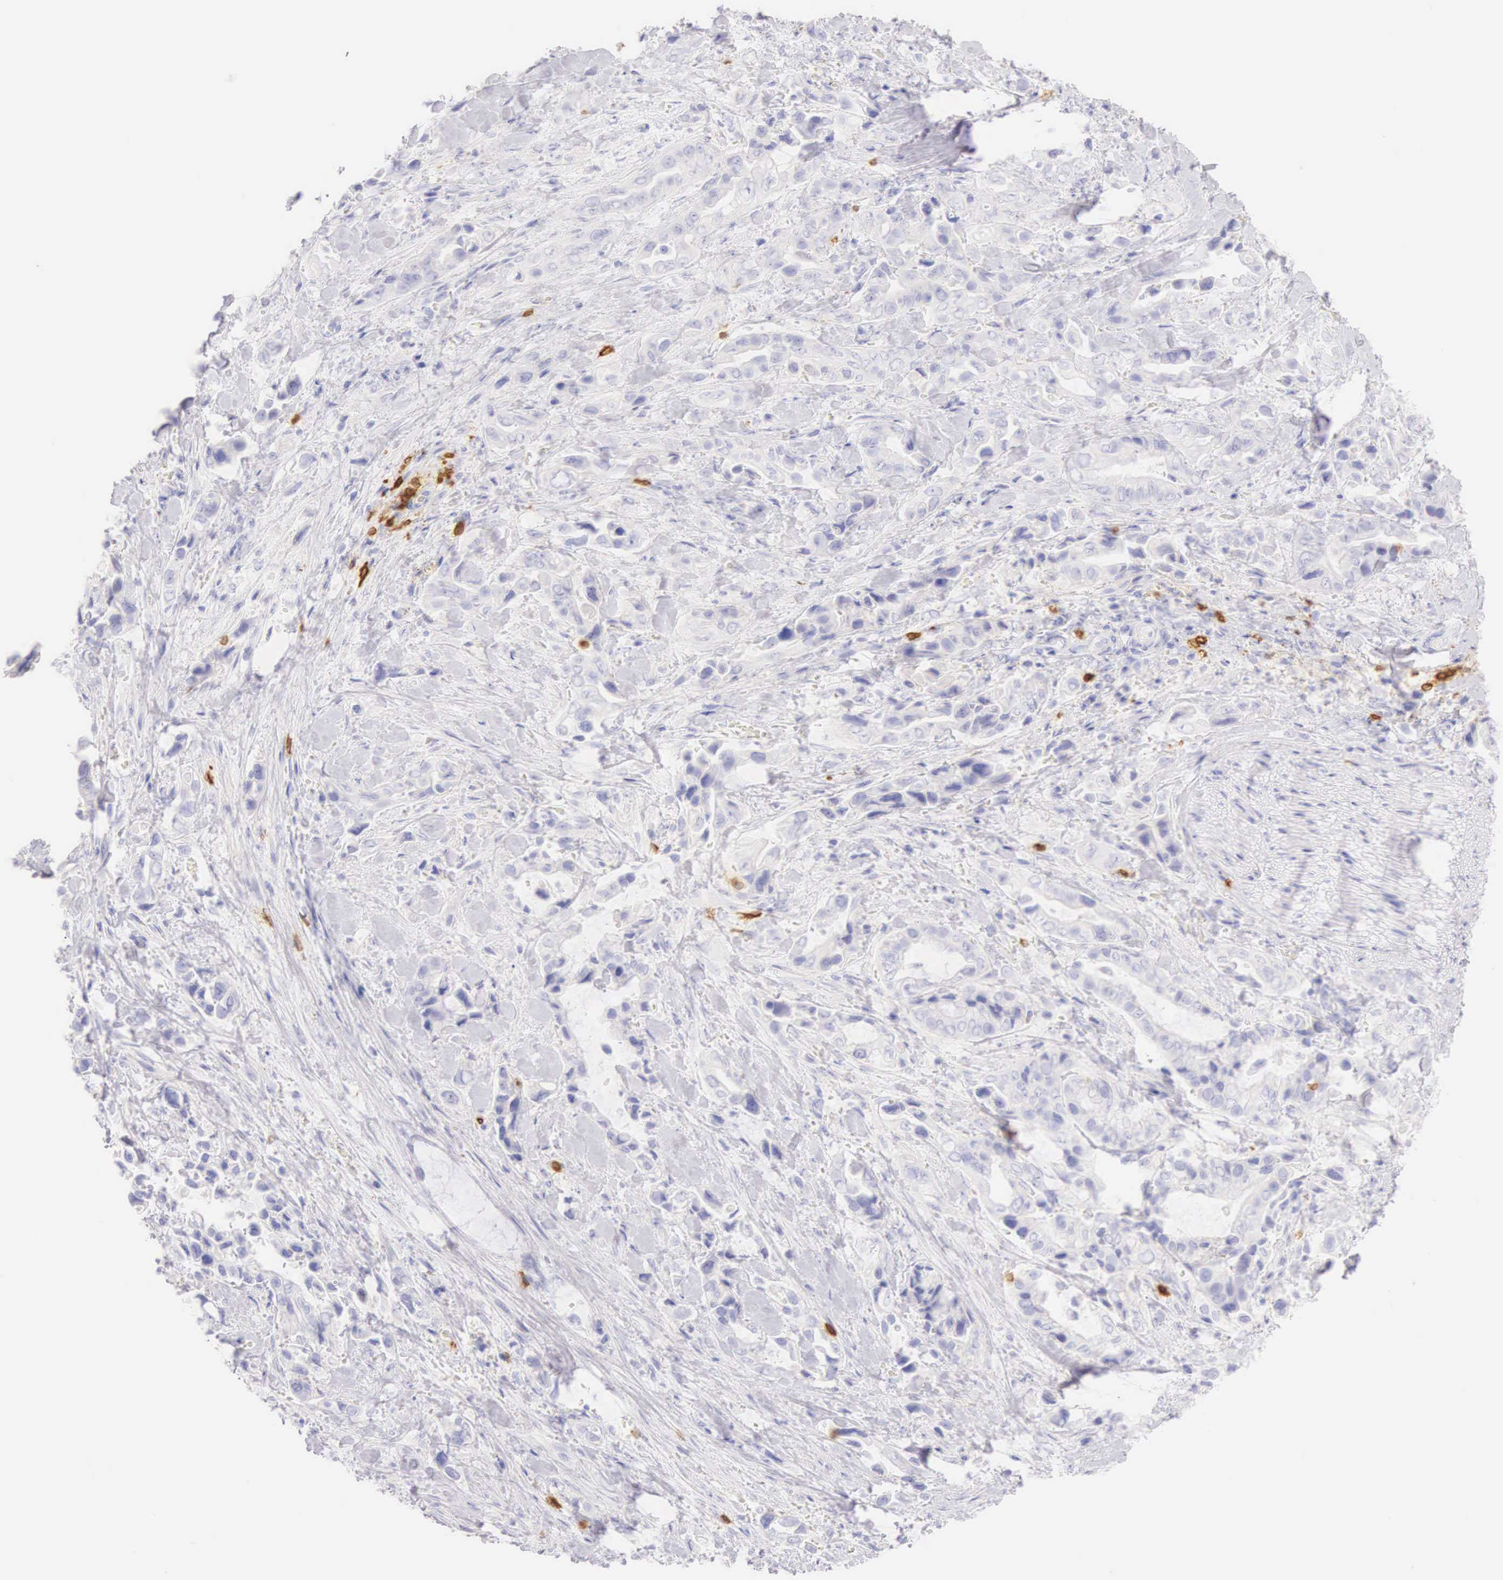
{"staining": {"intensity": "negative", "quantity": "none", "location": "none"}, "tissue": "pancreatic cancer", "cell_type": "Tumor cells", "image_type": "cancer", "snomed": [{"axis": "morphology", "description": "Adenocarcinoma, NOS"}, {"axis": "topography", "description": "Pancreas"}], "caption": "An immunohistochemistry micrograph of adenocarcinoma (pancreatic) is shown. There is no staining in tumor cells of adenocarcinoma (pancreatic).", "gene": "CD3E", "patient": {"sex": "male", "age": 69}}